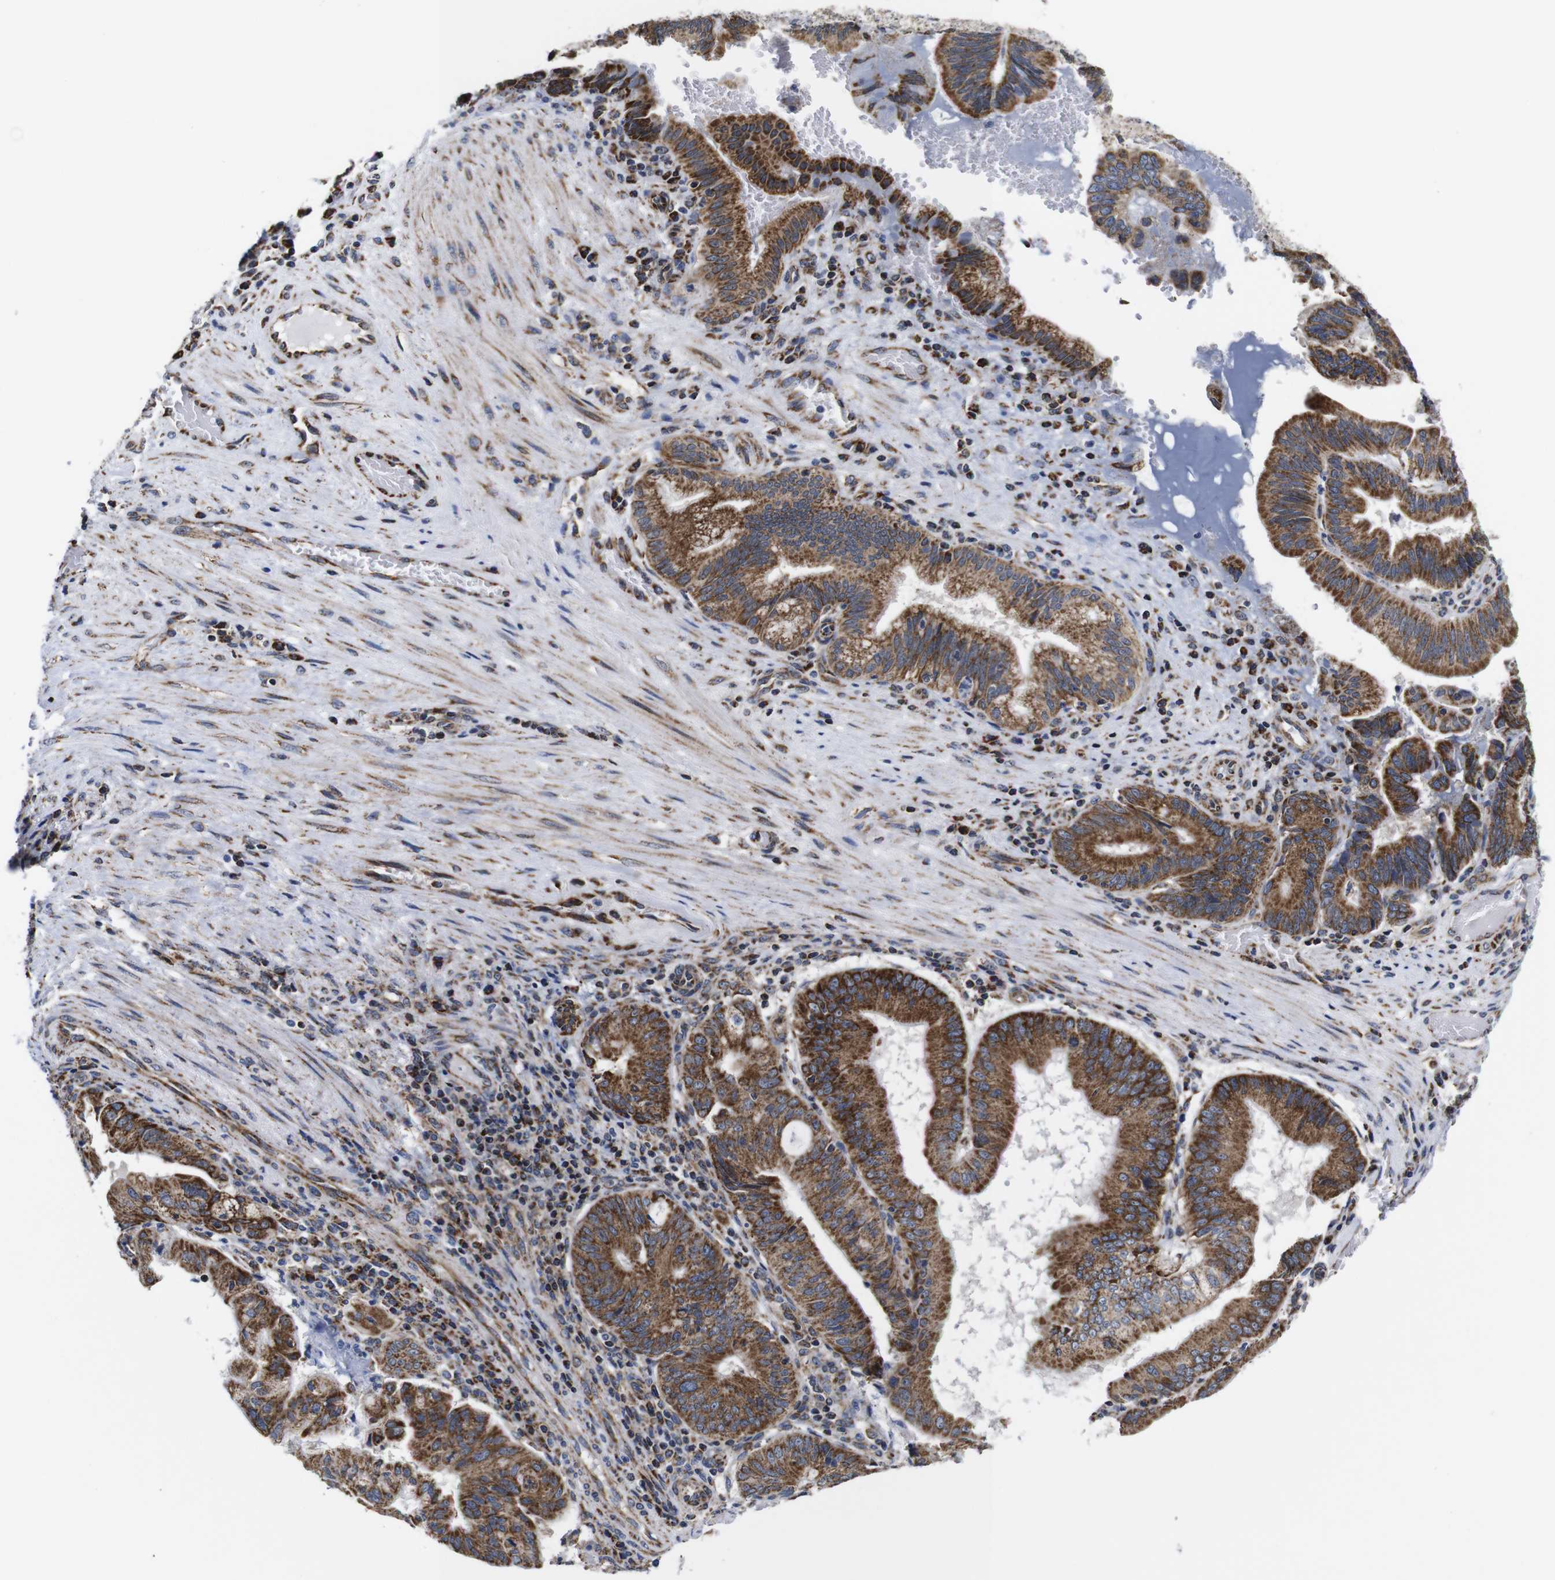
{"staining": {"intensity": "moderate", "quantity": ">75%", "location": "cytoplasmic/membranous"}, "tissue": "pancreatic cancer", "cell_type": "Tumor cells", "image_type": "cancer", "snomed": [{"axis": "morphology", "description": "Adenocarcinoma, NOS"}, {"axis": "topography", "description": "Pancreas"}], "caption": "Protein expression by immunohistochemistry (IHC) reveals moderate cytoplasmic/membranous positivity in approximately >75% of tumor cells in pancreatic cancer. (DAB IHC with brightfield microscopy, high magnification).", "gene": "C17orf80", "patient": {"sex": "male", "age": 82}}